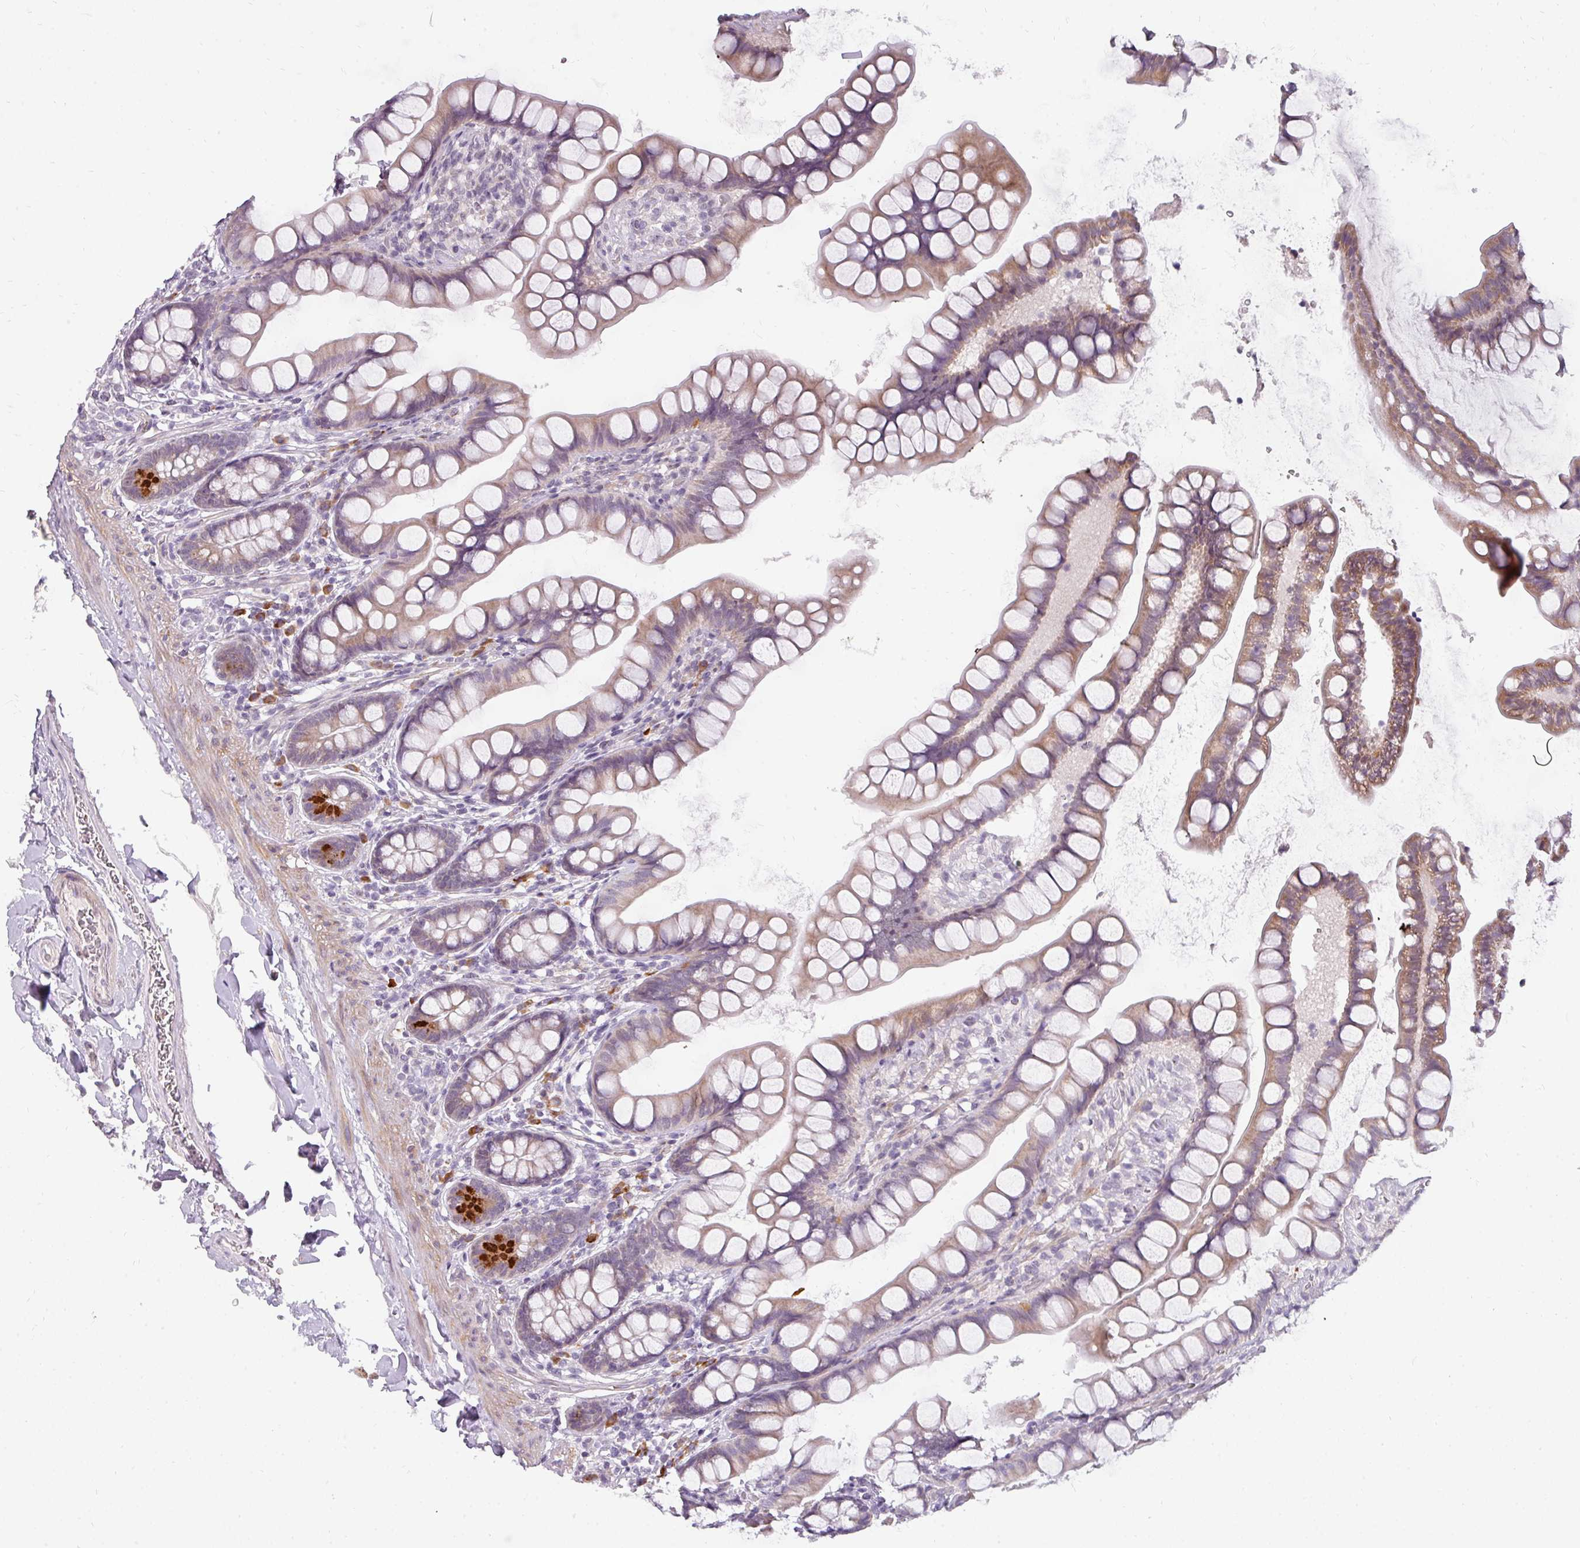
{"staining": {"intensity": "strong", "quantity": "25%-75%", "location": "cytoplasmic/membranous"}, "tissue": "small intestine", "cell_type": "Glandular cells", "image_type": "normal", "snomed": [{"axis": "morphology", "description": "Normal tissue, NOS"}, {"axis": "topography", "description": "Small intestine"}], "caption": "Immunohistochemical staining of benign small intestine displays high levels of strong cytoplasmic/membranous expression in about 25%-75% of glandular cells. (Brightfield microscopy of DAB IHC at high magnification).", "gene": "C2orf68", "patient": {"sex": "male", "age": 70}}